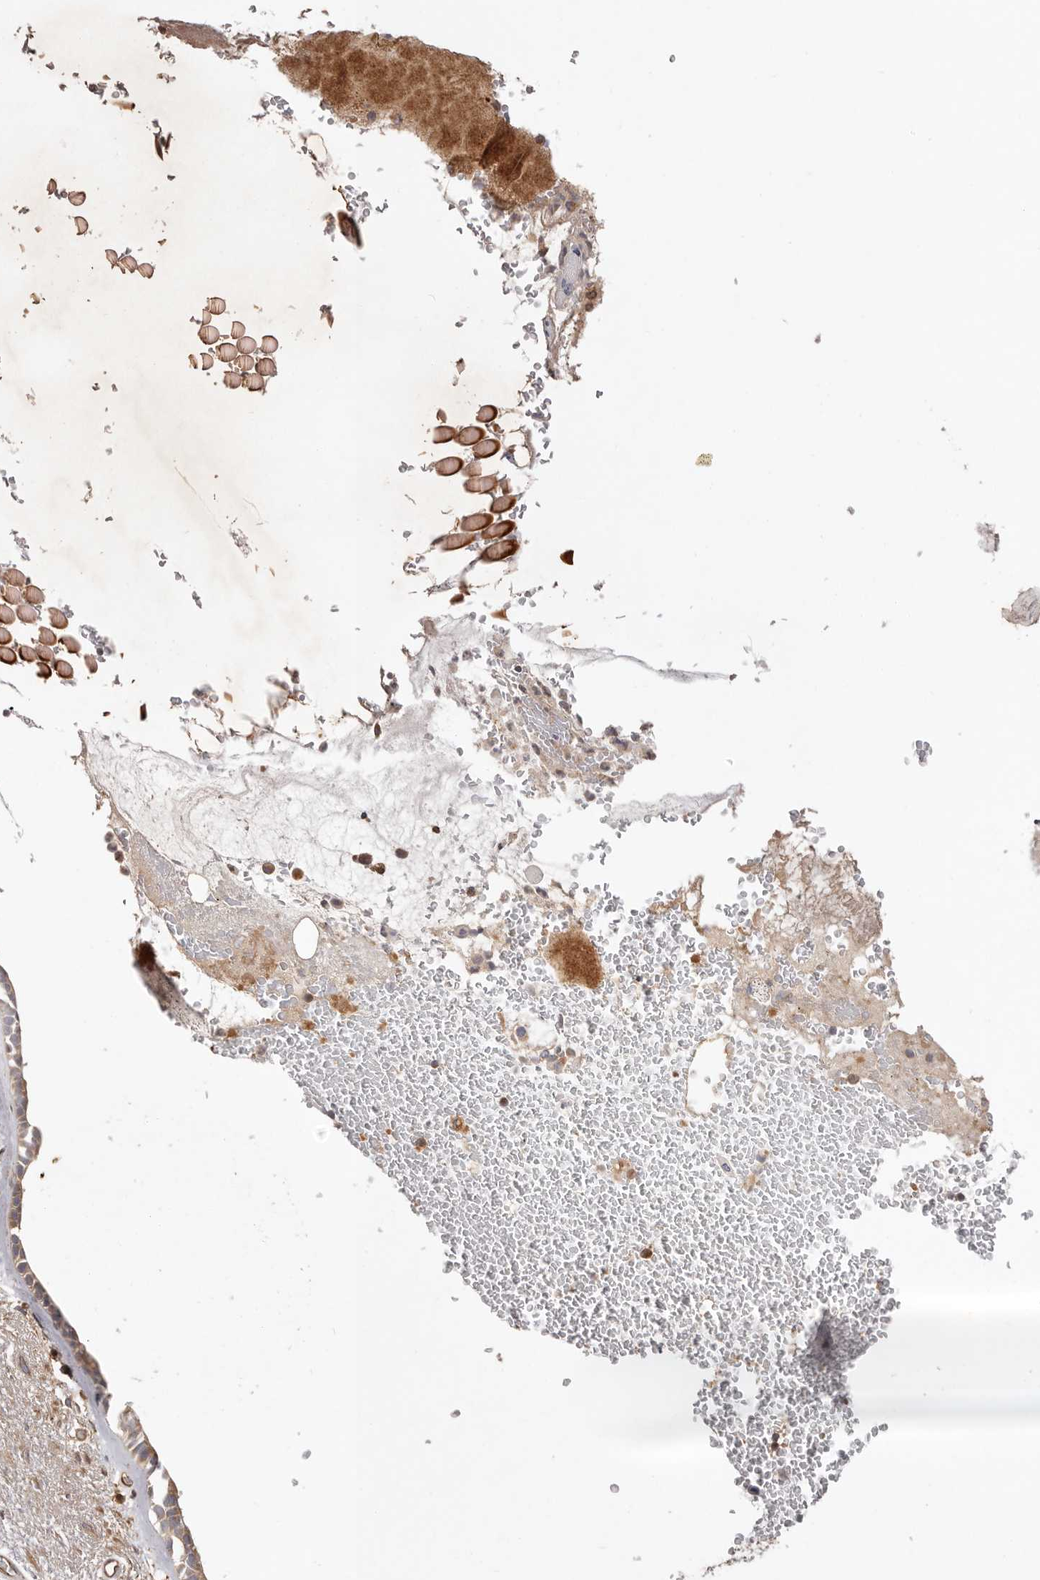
{"staining": {"intensity": "moderate", "quantity": ">75%", "location": "cytoplasmic/membranous"}, "tissue": "bronchus", "cell_type": "Respiratory epithelial cells", "image_type": "normal", "snomed": [{"axis": "morphology", "description": "Normal tissue, NOS"}, {"axis": "morphology", "description": "Squamous cell carcinoma, NOS"}, {"axis": "topography", "description": "Lymph node"}, {"axis": "topography", "description": "Bronchus"}, {"axis": "topography", "description": "Lung"}], "caption": "Human bronchus stained for a protein (brown) reveals moderate cytoplasmic/membranous positive staining in approximately >75% of respiratory epithelial cells.", "gene": "MACF1", "patient": {"sex": "male", "age": 66}}